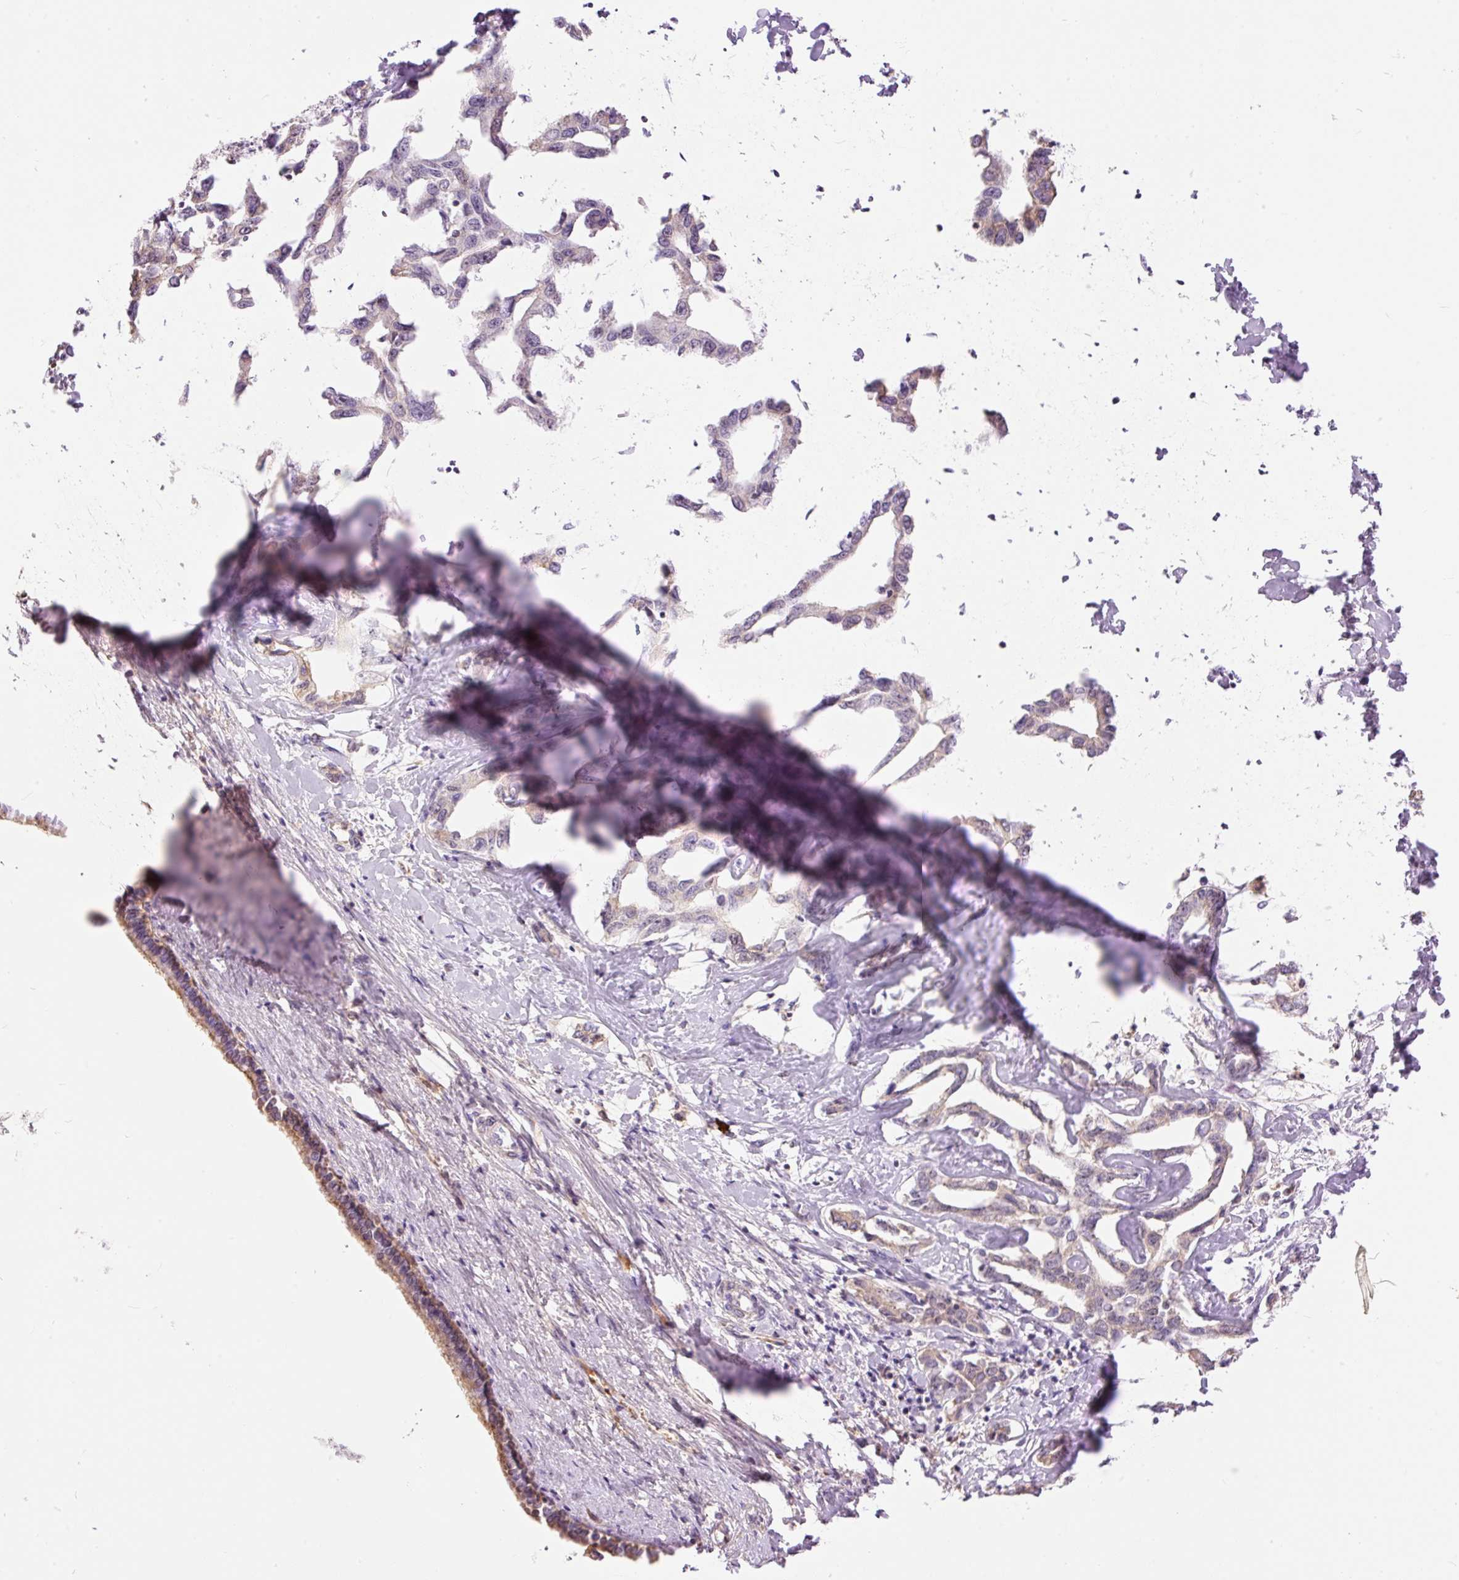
{"staining": {"intensity": "weak", "quantity": "<25%", "location": "cytoplasmic/membranous"}, "tissue": "liver cancer", "cell_type": "Tumor cells", "image_type": "cancer", "snomed": [{"axis": "morphology", "description": "Cholangiocarcinoma"}, {"axis": "topography", "description": "Liver"}], "caption": "A photomicrograph of human liver cancer (cholangiocarcinoma) is negative for staining in tumor cells. Brightfield microscopy of immunohistochemistry (IHC) stained with DAB (3,3'-diaminobenzidine) (brown) and hematoxylin (blue), captured at high magnification.", "gene": "PRPF38B", "patient": {"sex": "male", "age": 59}}